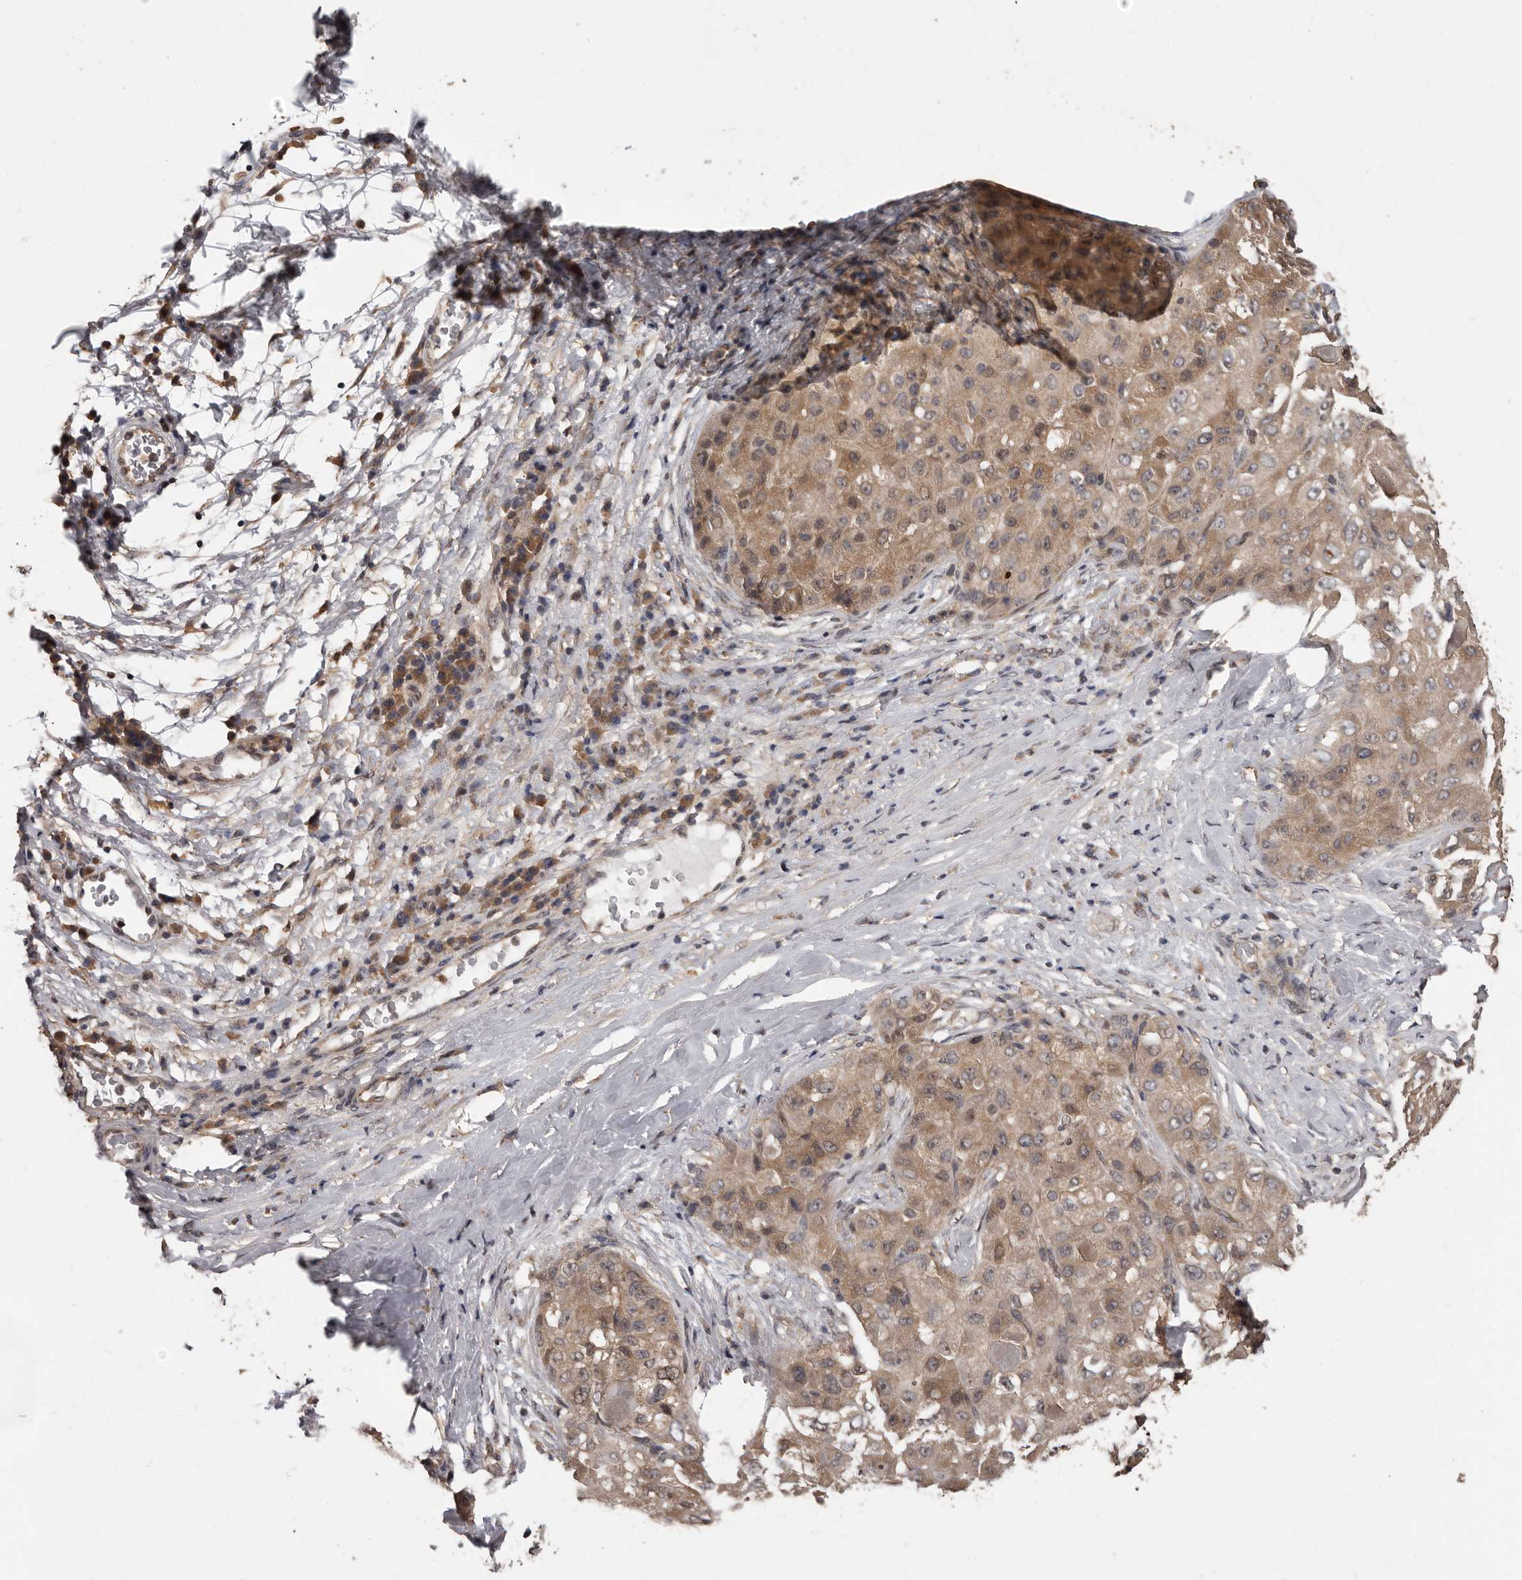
{"staining": {"intensity": "moderate", "quantity": ">75%", "location": "cytoplasmic/membranous"}, "tissue": "liver cancer", "cell_type": "Tumor cells", "image_type": "cancer", "snomed": [{"axis": "morphology", "description": "Carcinoma, Hepatocellular, NOS"}, {"axis": "topography", "description": "Liver"}], "caption": "Moderate cytoplasmic/membranous staining is seen in about >75% of tumor cells in liver cancer.", "gene": "VPS37A", "patient": {"sex": "male", "age": 80}}